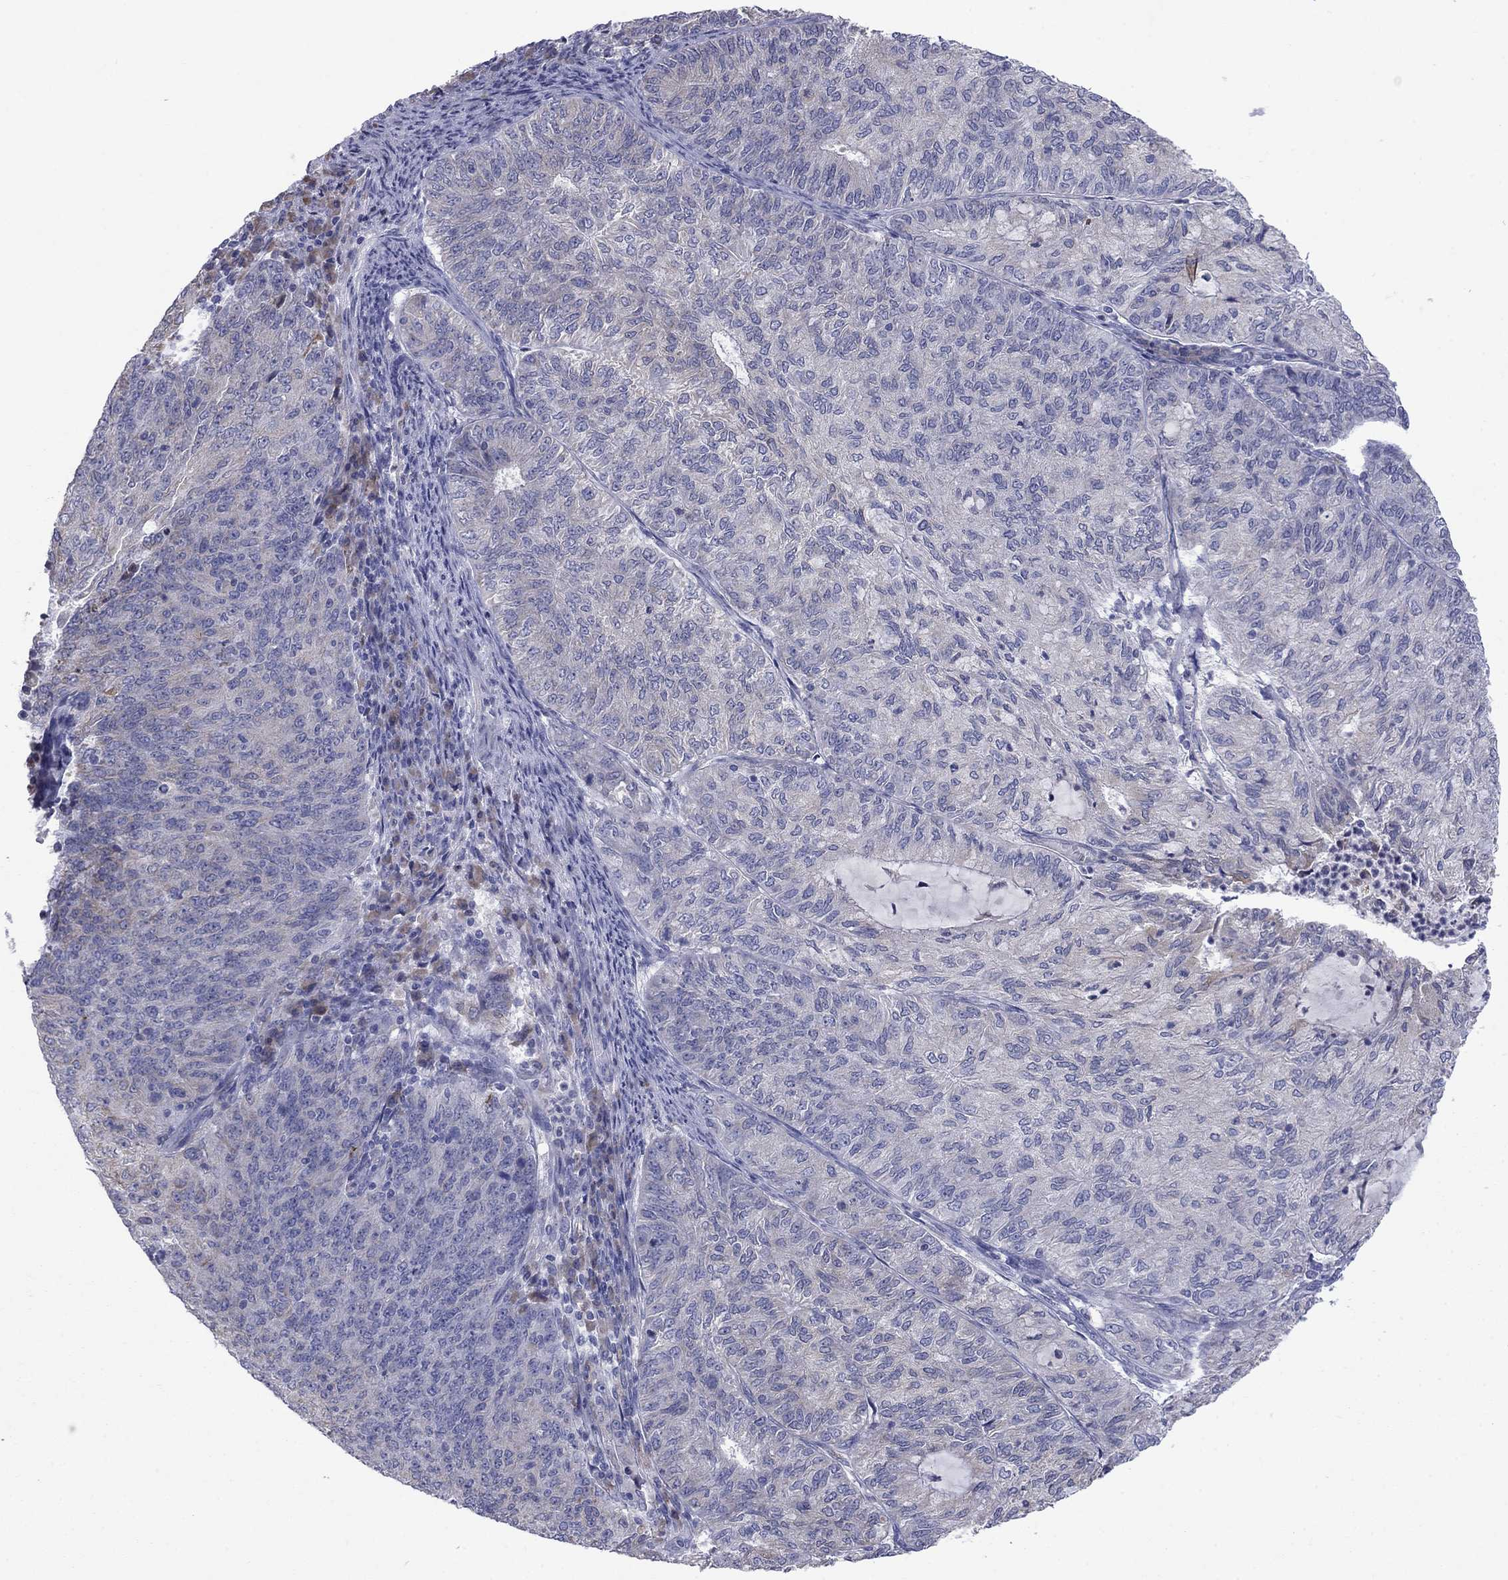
{"staining": {"intensity": "weak", "quantity": "<25%", "location": "cytoplasmic/membranous"}, "tissue": "endometrial cancer", "cell_type": "Tumor cells", "image_type": "cancer", "snomed": [{"axis": "morphology", "description": "Adenocarcinoma, NOS"}, {"axis": "topography", "description": "Endometrium"}], "caption": "There is no significant expression in tumor cells of endometrial cancer (adenocarcinoma).", "gene": "TMPRSS11A", "patient": {"sex": "female", "age": 82}}